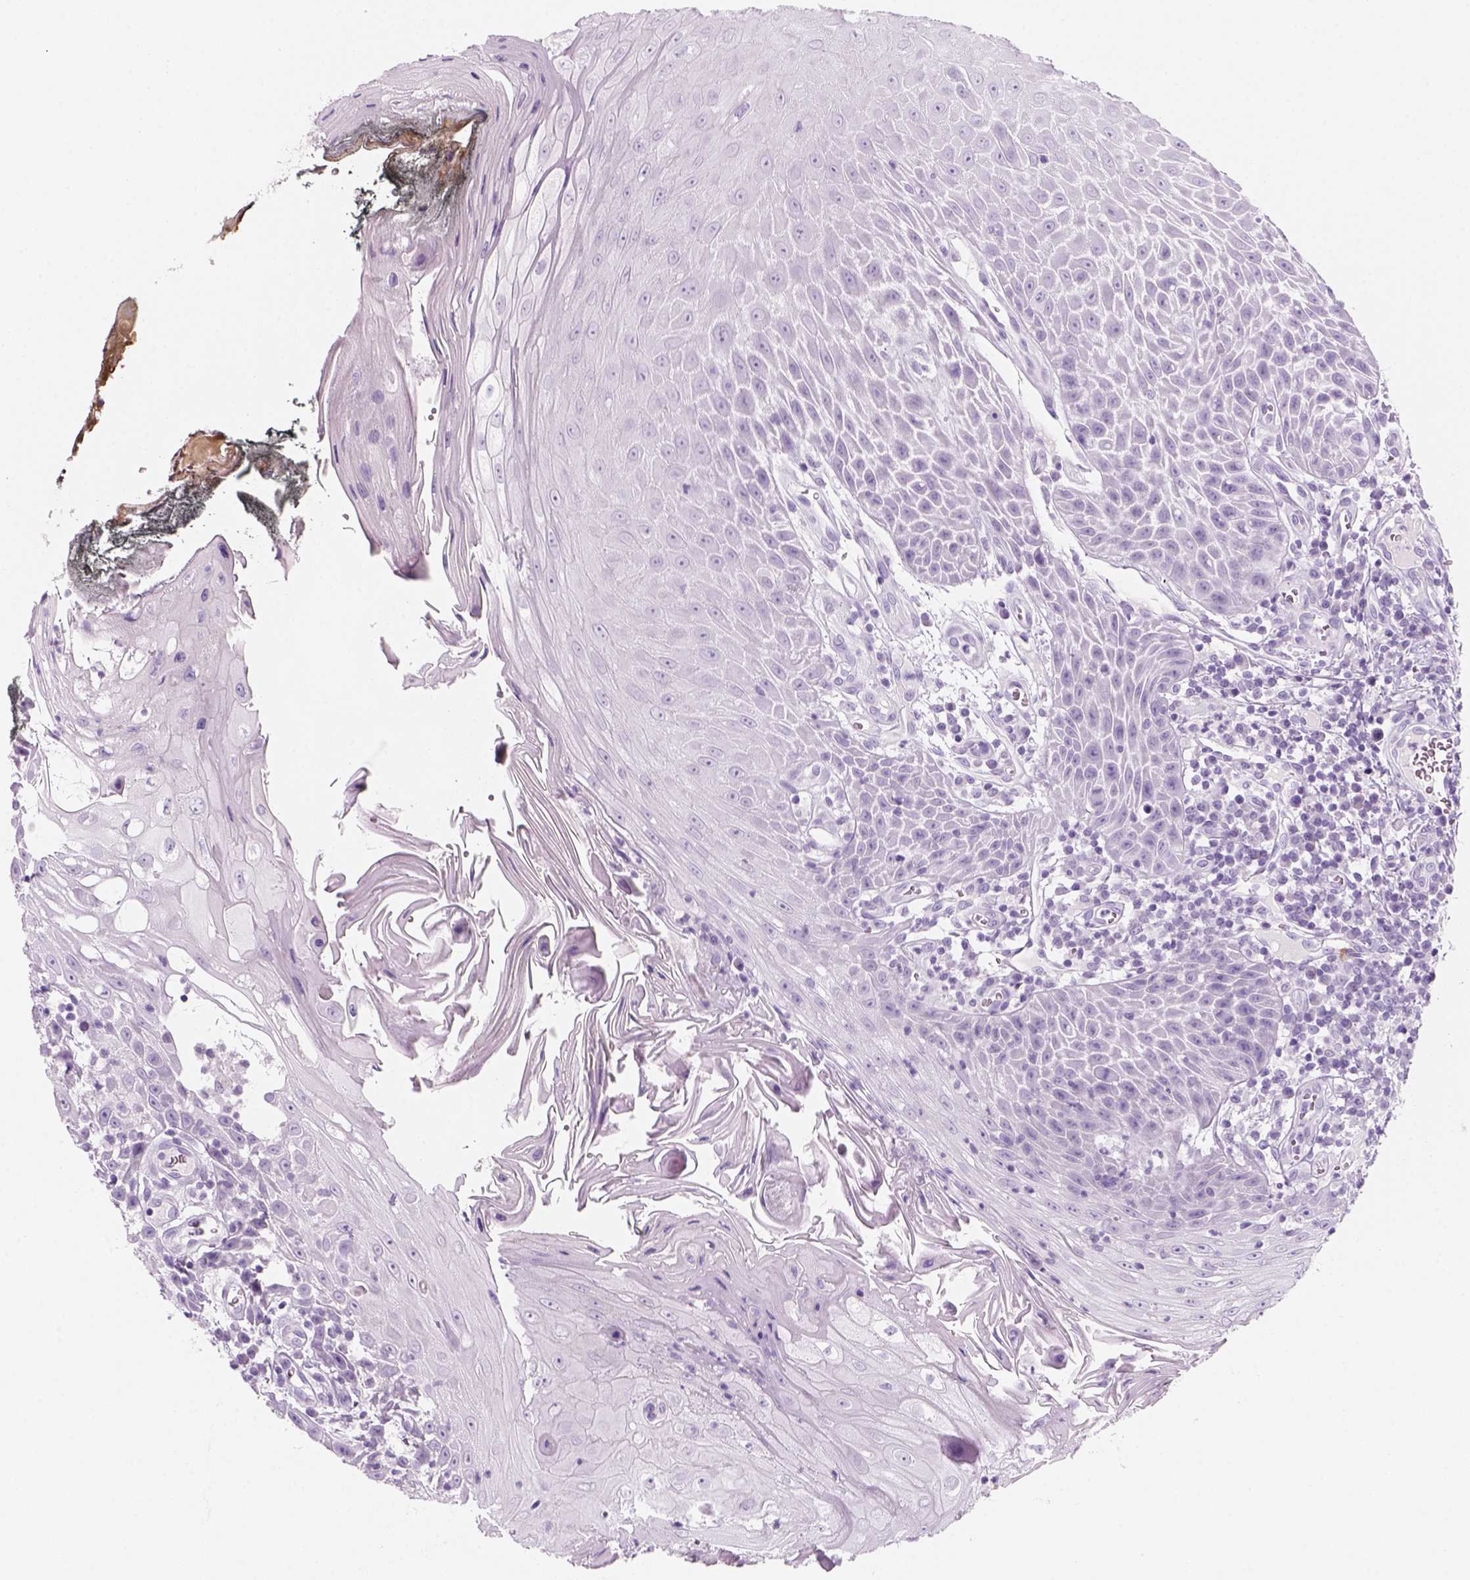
{"staining": {"intensity": "negative", "quantity": "none", "location": "none"}, "tissue": "head and neck cancer", "cell_type": "Tumor cells", "image_type": "cancer", "snomed": [{"axis": "morphology", "description": "Squamous cell carcinoma, NOS"}, {"axis": "topography", "description": "Head-Neck"}], "caption": "DAB (3,3'-diaminobenzidine) immunohistochemical staining of head and neck squamous cell carcinoma demonstrates no significant positivity in tumor cells.", "gene": "KRTAP11-1", "patient": {"sex": "male", "age": 52}}